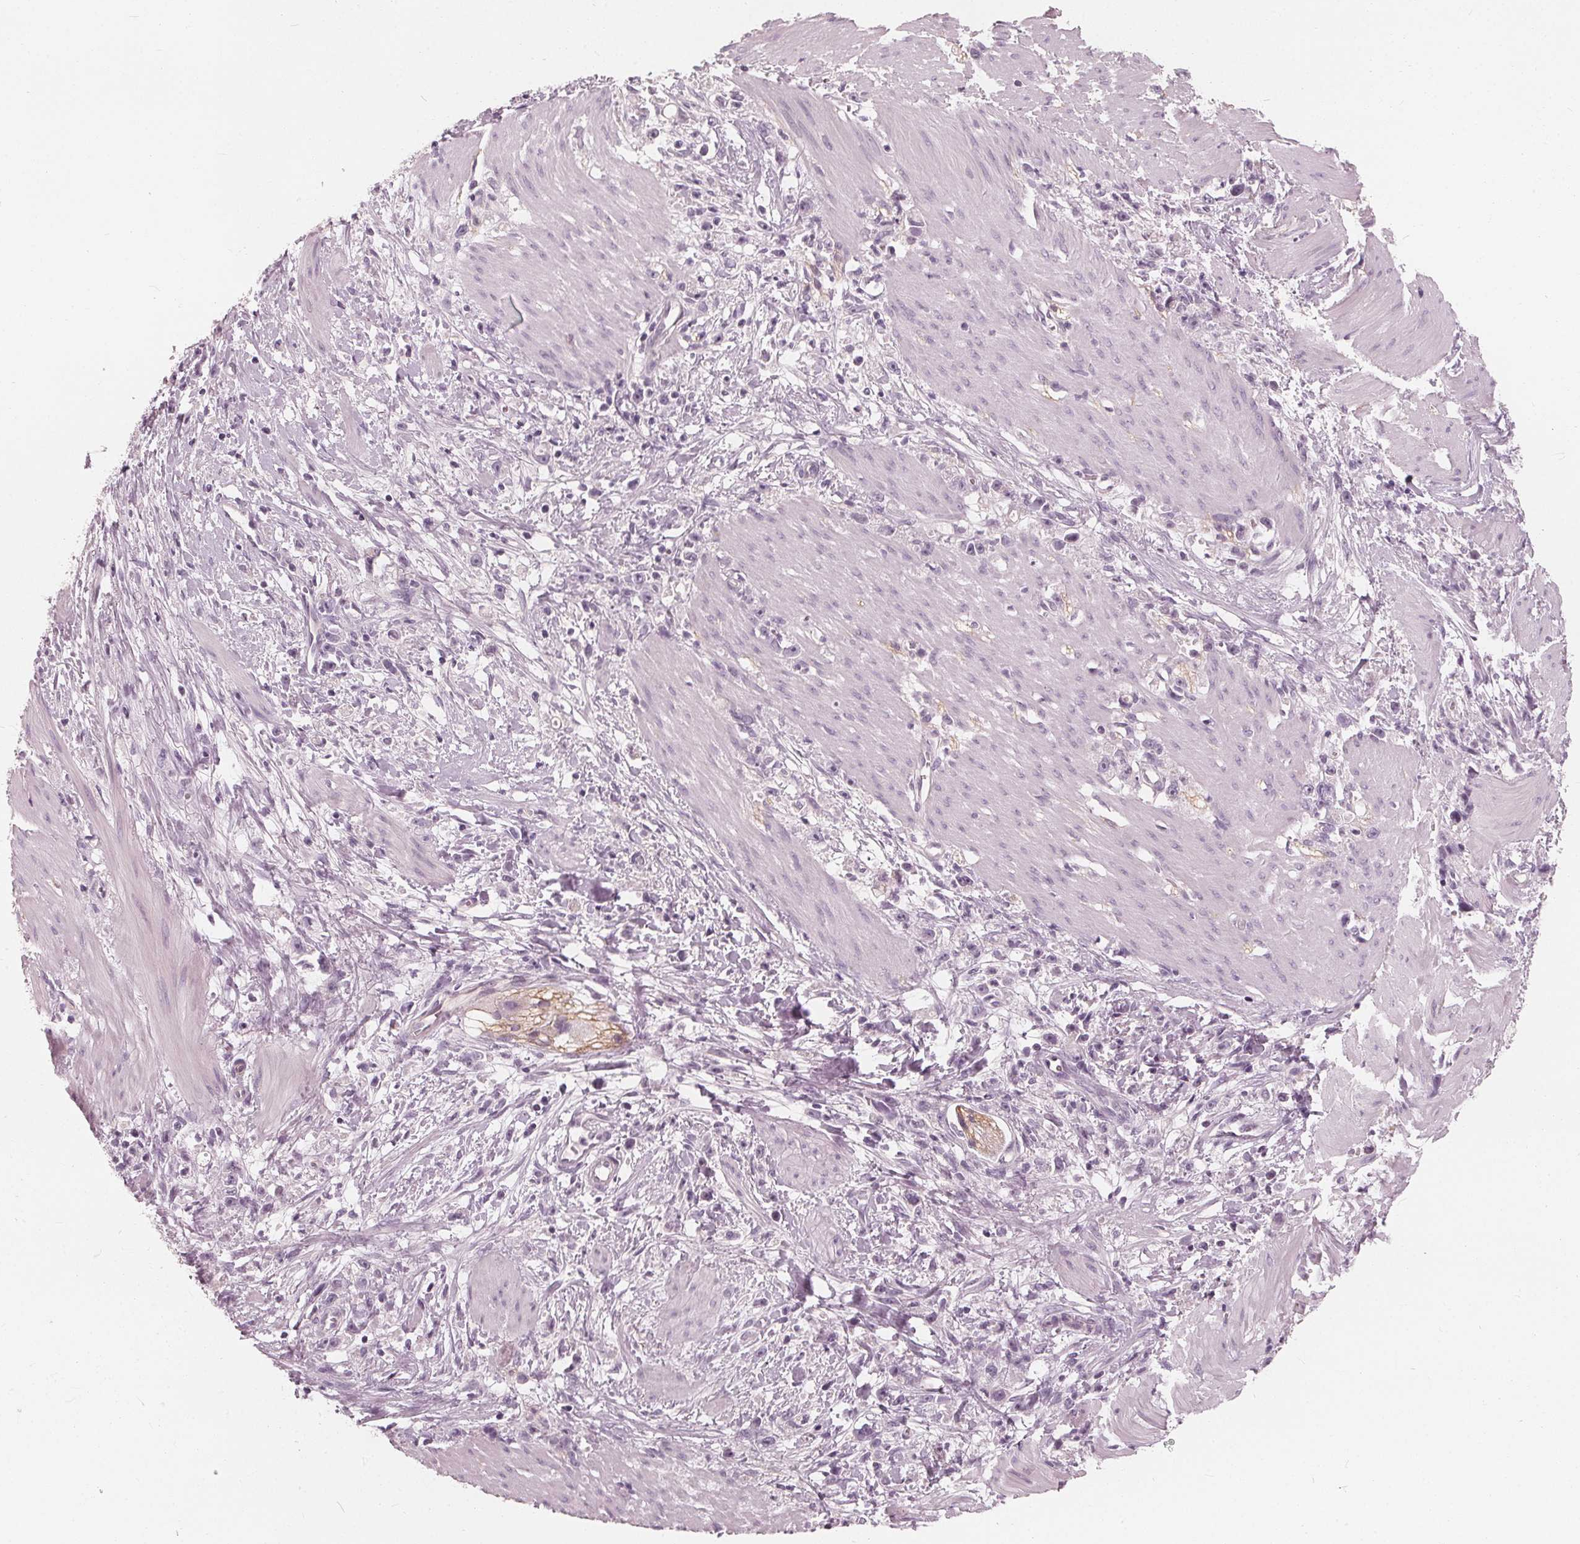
{"staining": {"intensity": "negative", "quantity": "none", "location": "none"}, "tissue": "stomach cancer", "cell_type": "Tumor cells", "image_type": "cancer", "snomed": [{"axis": "morphology", "description": "Adenocarcinoma, NOS"}, {"axis": "topography", "description": "Stomach"}], "caption": "Stomach adenocarcinoma was stained to show a protein in brown. There is no significant positivity in tumor cells.", "gene": "SAT2", "patient": {"sex": "female", "age": 59}}